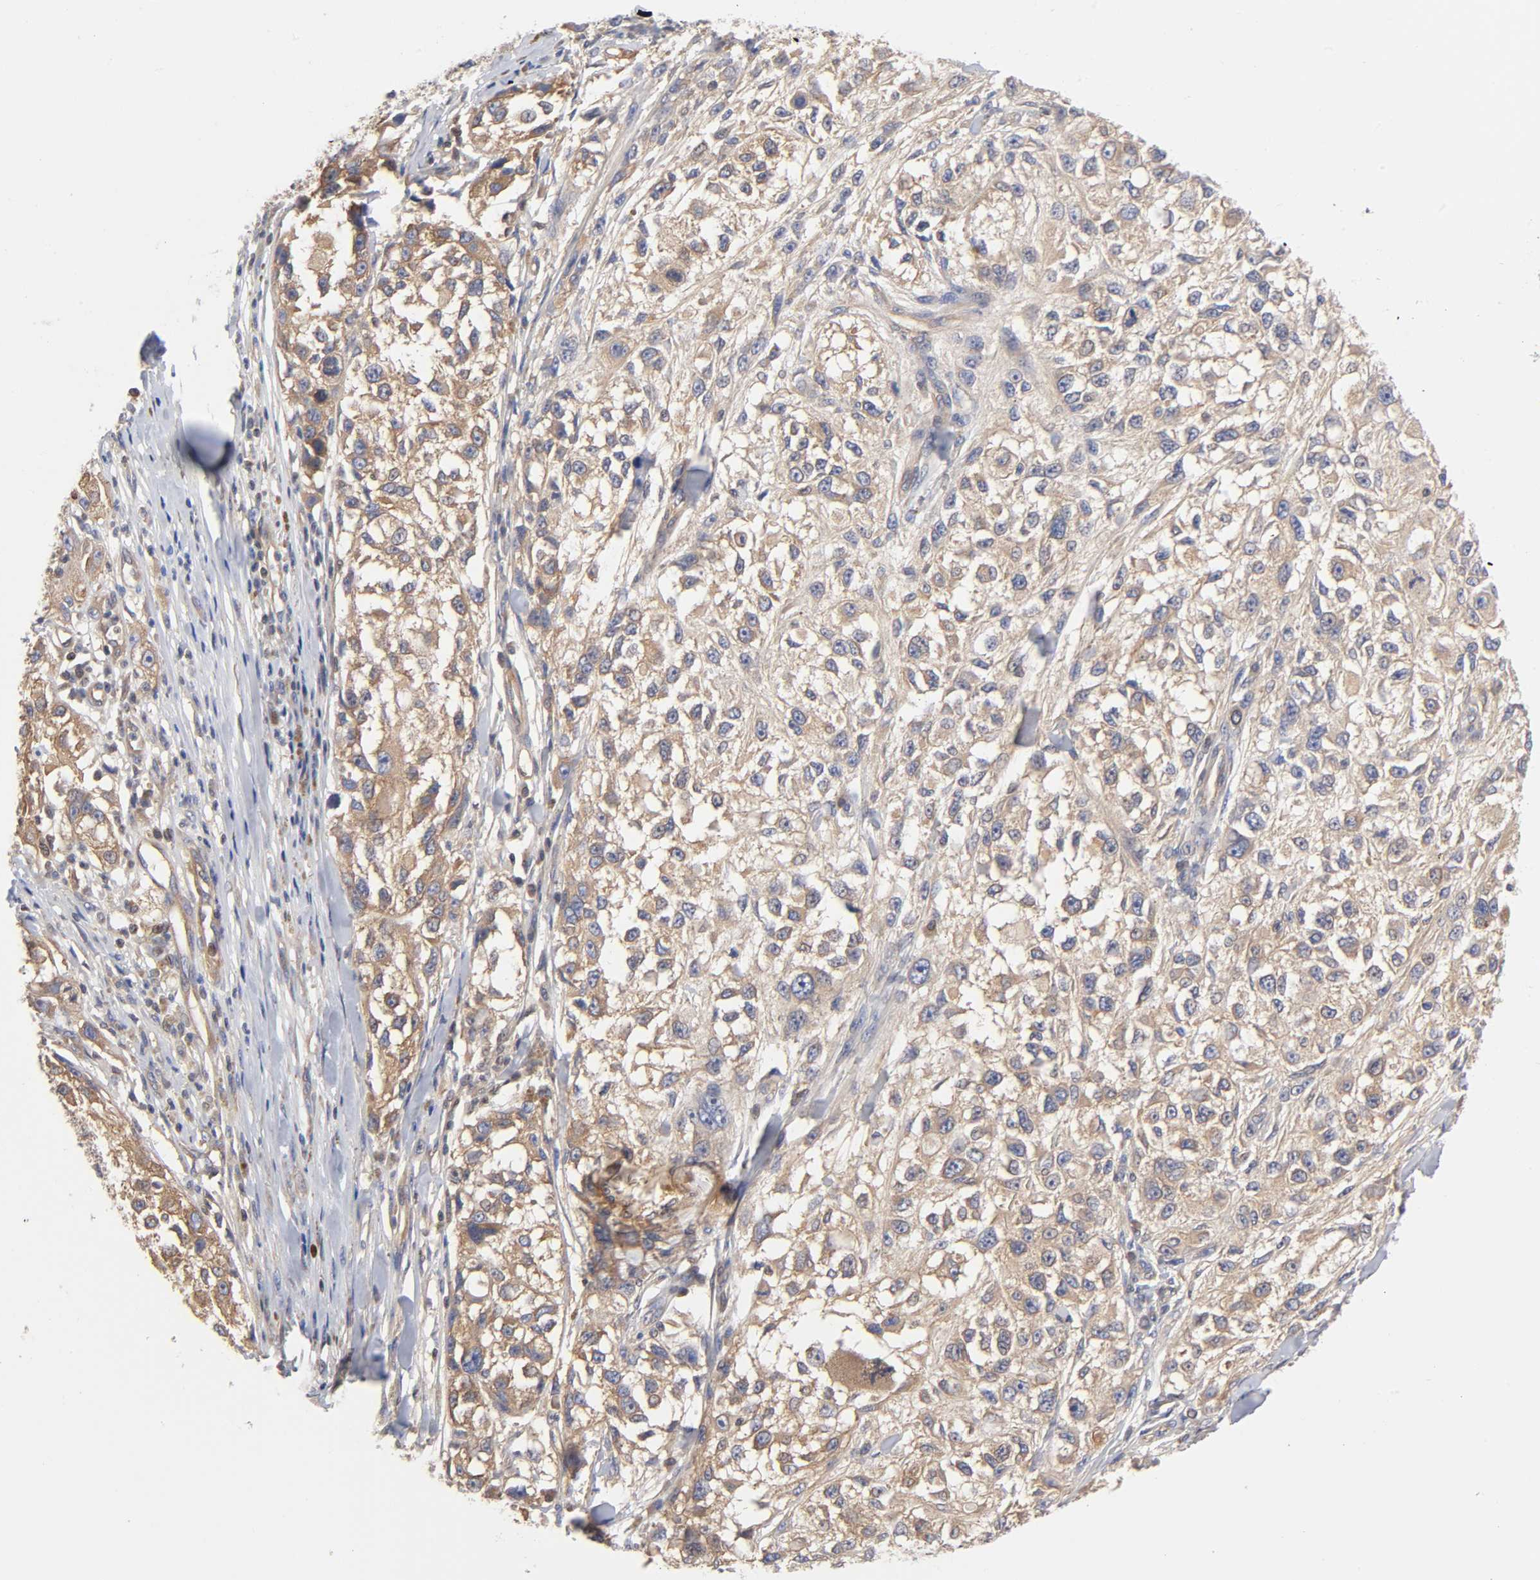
{"staining": {"intensity": "weak", "quantity": ">75%", "location": "cytoplasmic/membranous"}, "tissue": "melanoma", "cell_type": "Tumor cells", "image_type": "cancer", "snomed": [{"axis": "morphology", "description": "Necrosis, NOS"}, {"axis": "morphology", "description": "Malignant melanoma, NOS"}, {"axis": "topography", "description": "Skin"}], "caption": "Immunohistochemistry image of melanoma stained for a protein (brown), which demonstrates low levels of weak cytoplasmic/membranous positivity in about >75% of tumor cells.", "gene": "STRN3", "patient": {"sex": "female", "age": 87}}